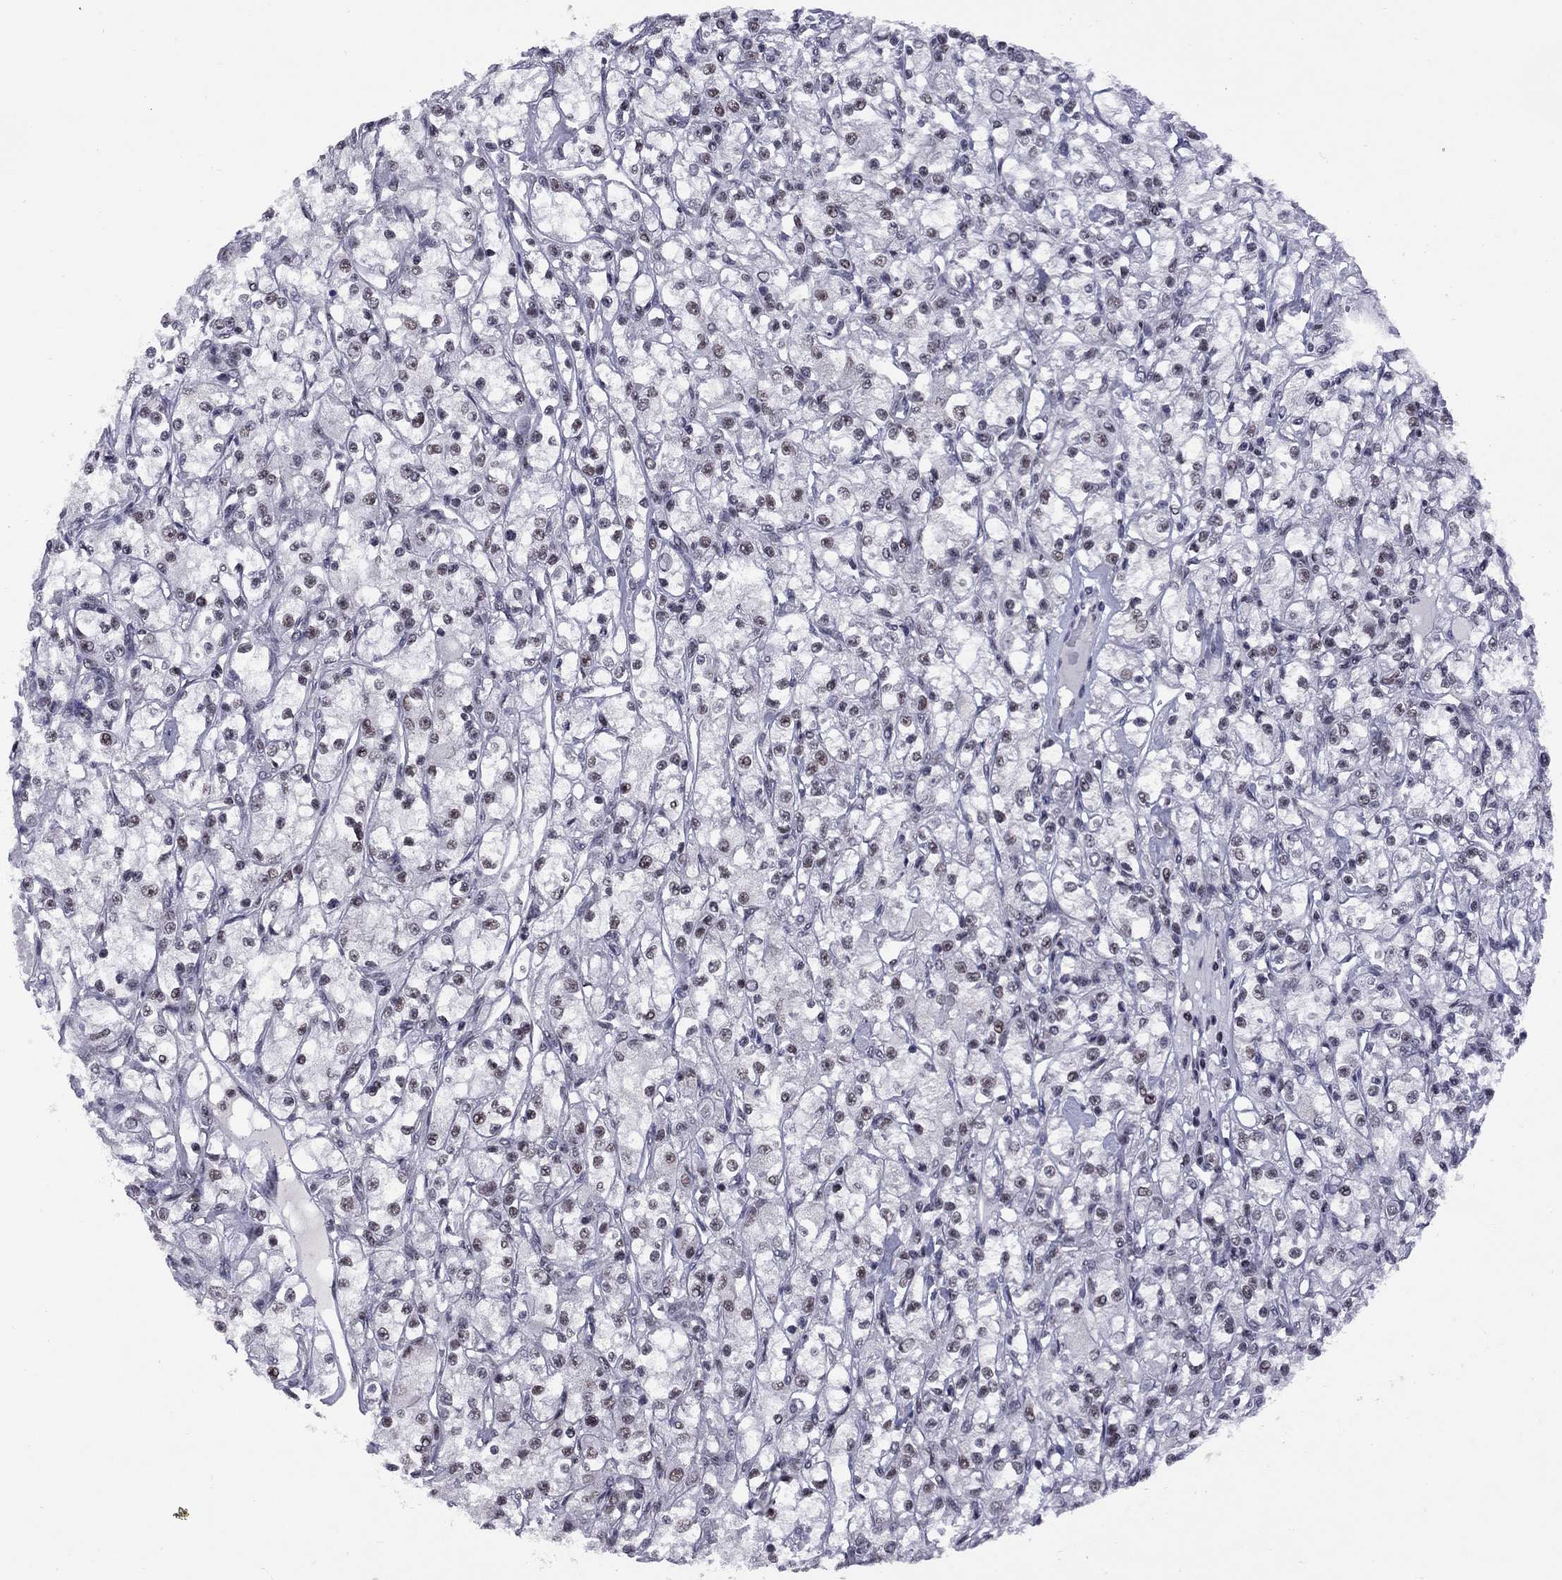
{"staining": {"intensity": "weak", "quantity": "<25%", "location": "nuclear"}, "tissue": "renal cancer", "cell_type": "Tumor cells", "image_type": "cancer", "snomed": [{"axis": "morphology", "description": "Adenocarcinoma, NOS"}, {"axis": "topography", "description": "Kidney"}], "caption": "Immunohistochemical staining of renal adenocarcinoma exhibits no significant expression in tumor cells.", "gene": "TAF9", "patient": {"sex": "female", "age": 59}}